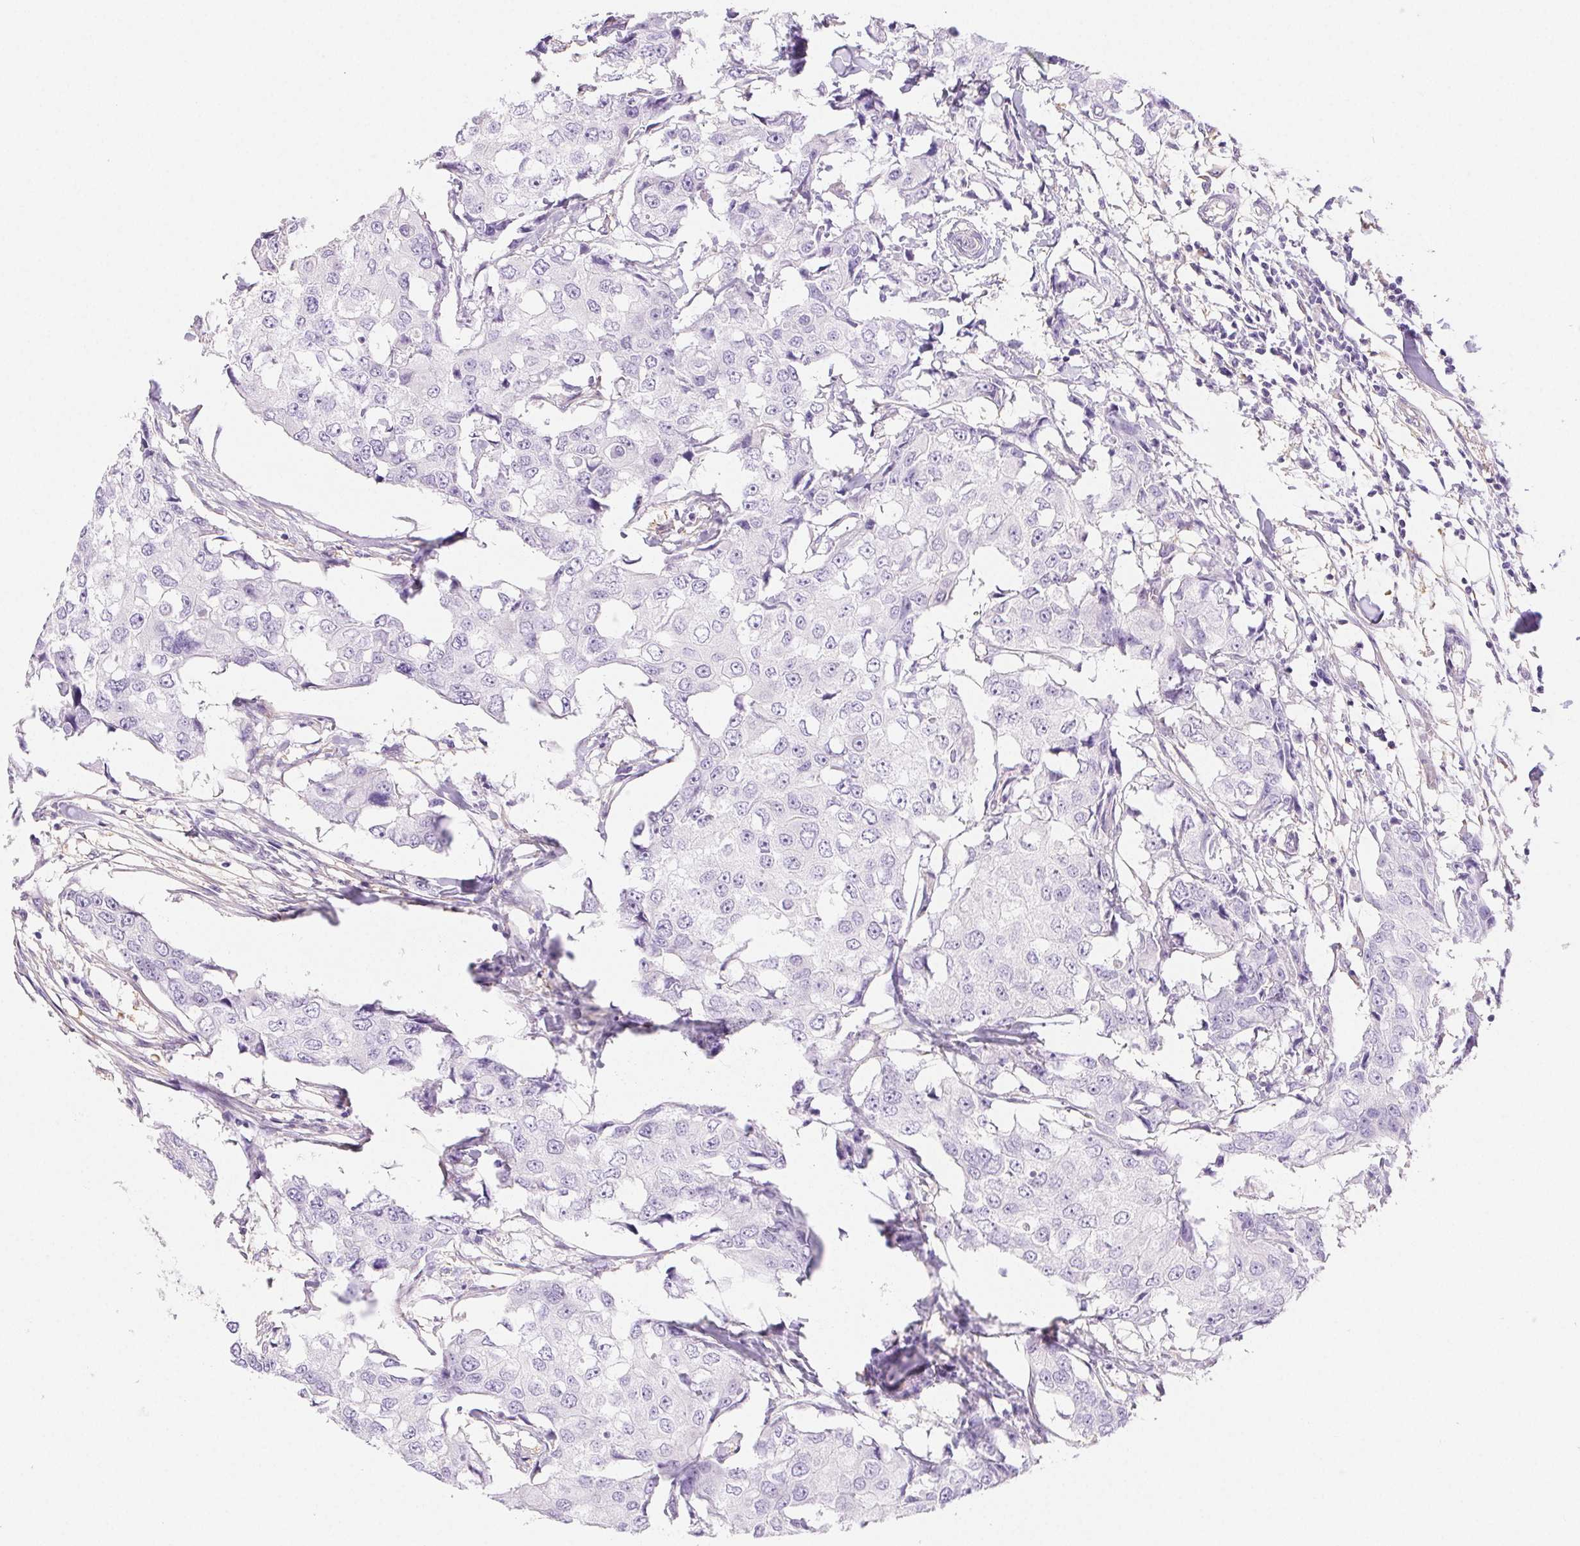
{"staining": {"intensity": "negative", "quantity": "none", "location": "none"}, "tissue": "breast cancer", "cell_type": "Tumor cells", "image_type": "cancer", "snomed": [{"axis": "morphology", "description": "Duct carcinoma"}, {"axis": "topography", "description": "Breast"}], "caption": "Tumor cells show no significant protein expression in breast cancer (infiltrating ductal carcinoma).", "gene": "PNLIP", "patient": {"sex": "female", "age": 27}}